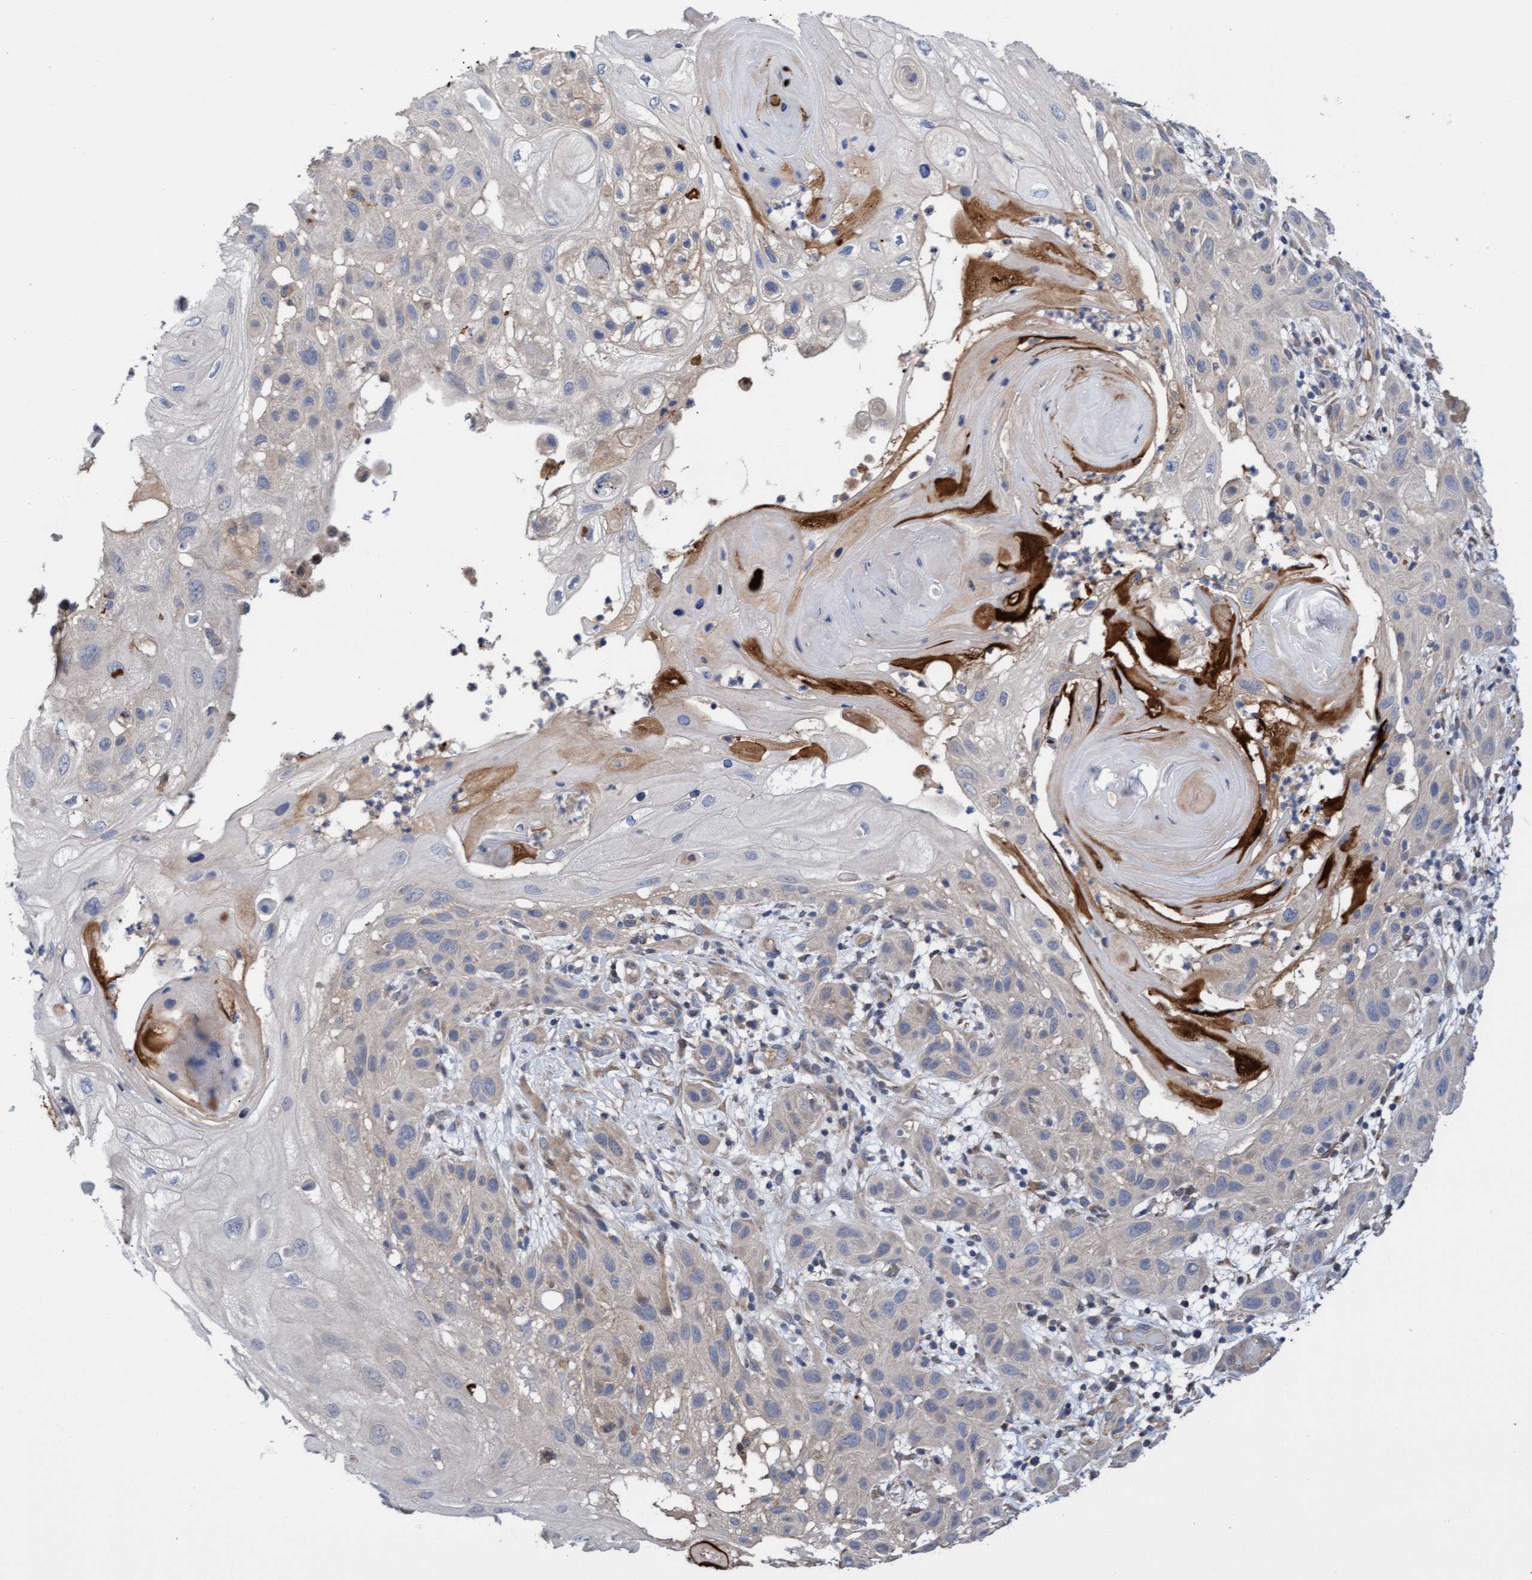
{"staining": {"intensity": "negative", "quantity": "none", "location": "none"}, "tissue": "skin cancer", "cell_type": "Tumor cells", "image_type": "cancer", "snomed": [{"axis": "morphology", "description": "Squamous cell carcinoma, NOS"}, {"axis": "topography", "description": "Skin"}], "caption": "High power microscopy photomicrograph of an IHC photomicrograph of skin cancer, revealing no significant expression in tumor cells.", "gene": "ITFG1", "patient": {"sex": "female", "age": 96}}